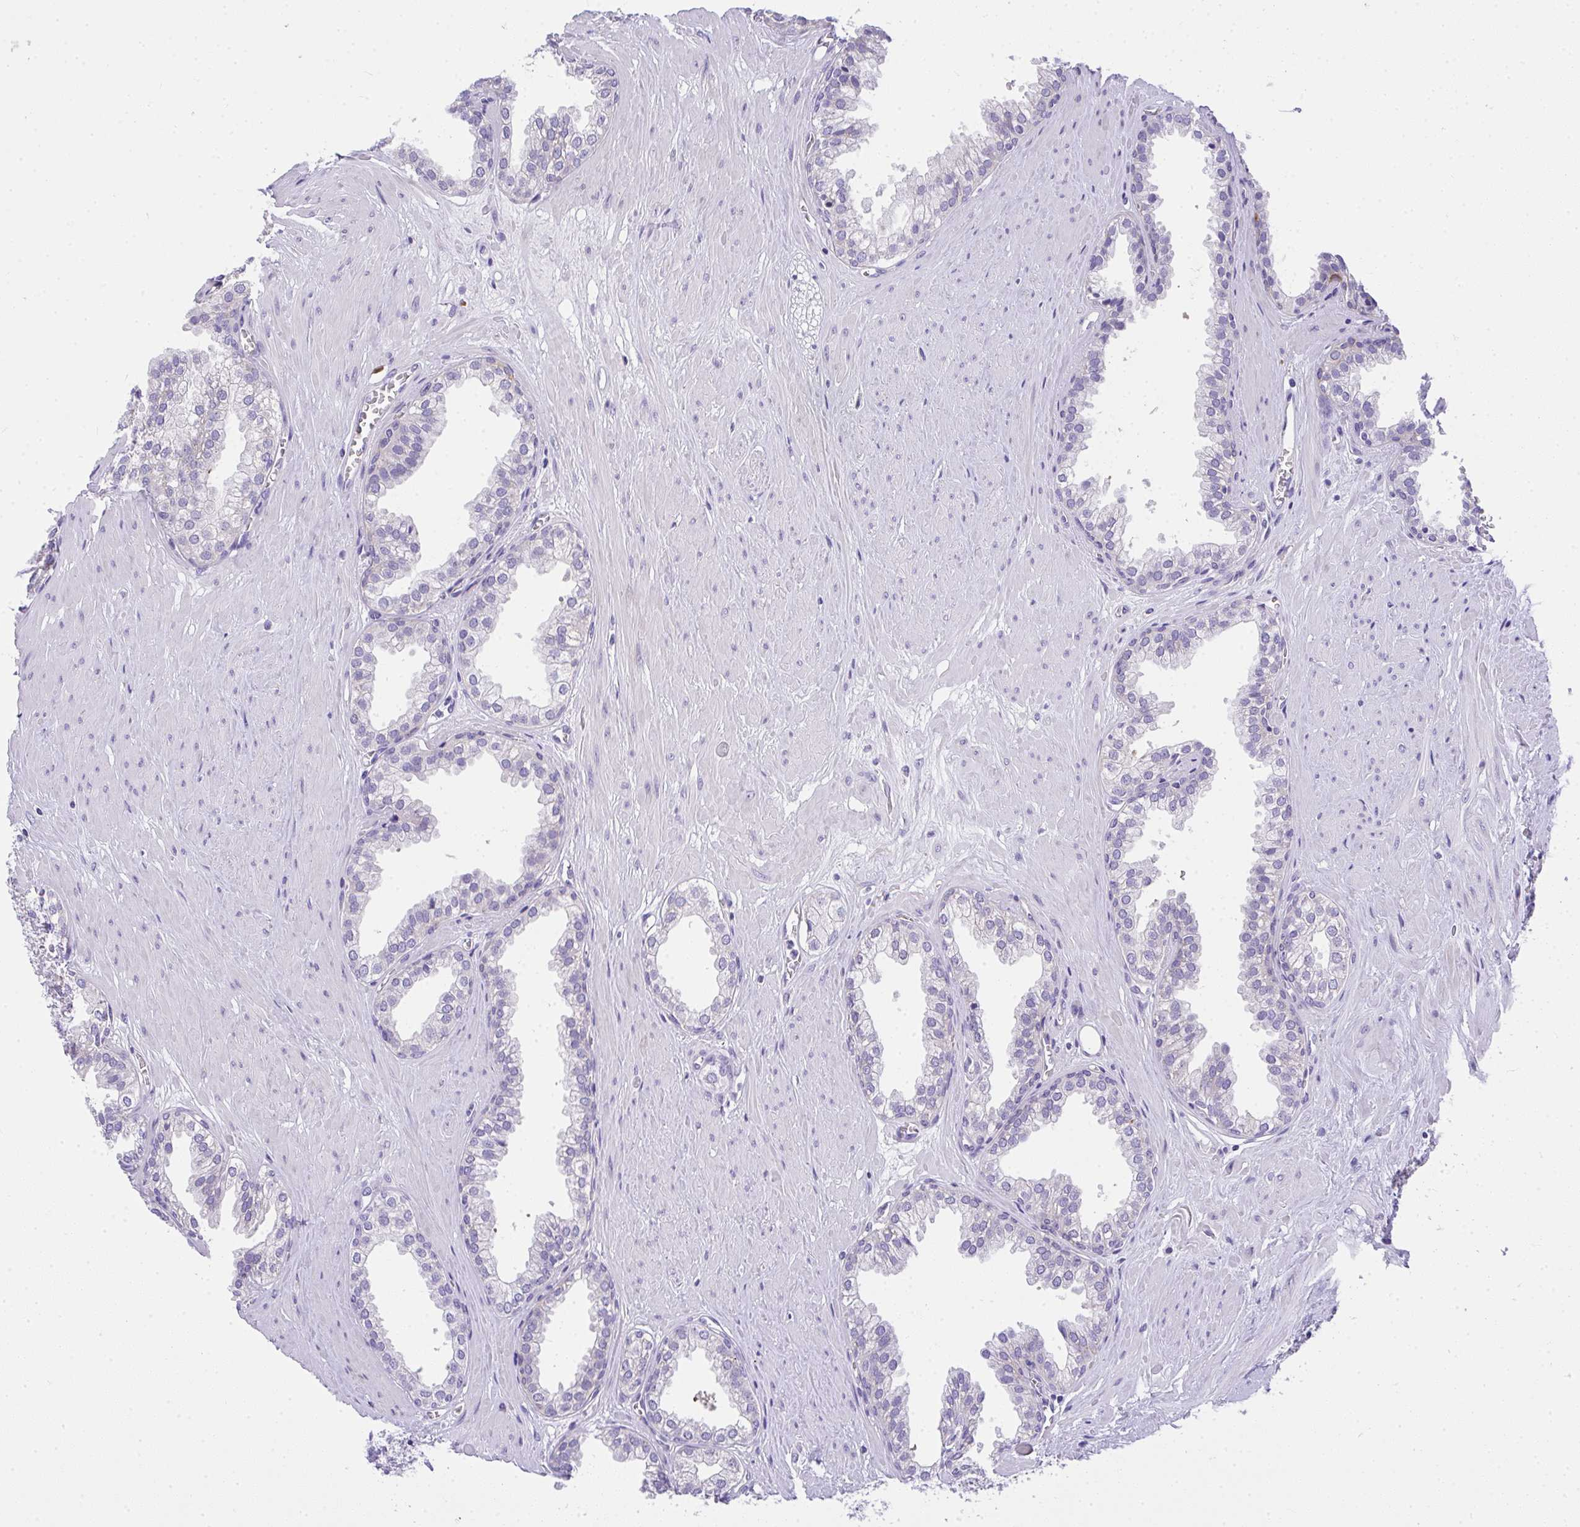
{"staining": {"intensity": "negative", "quantity": "none", "location": "none"}, "tissue": "prostate", "cell_type": "Glandular cells", "image_type": "normal", "snomed": [{"axis": "morphology", "description": "Normal tissue, NOS"}, {"axis": "topography", "description": "Prostate"}, {"axis": "topography", "description": "Peripheral nerve tissue"}], "caption": "DAB (3,3'-diaminobenzidine) immunohistochemical staining of benign prostate displays no significant staining in glandular cells. Nuclei are stained in blue.", "gene": "ADRA2C", "patient": {"sex": "male", "age": 55}}